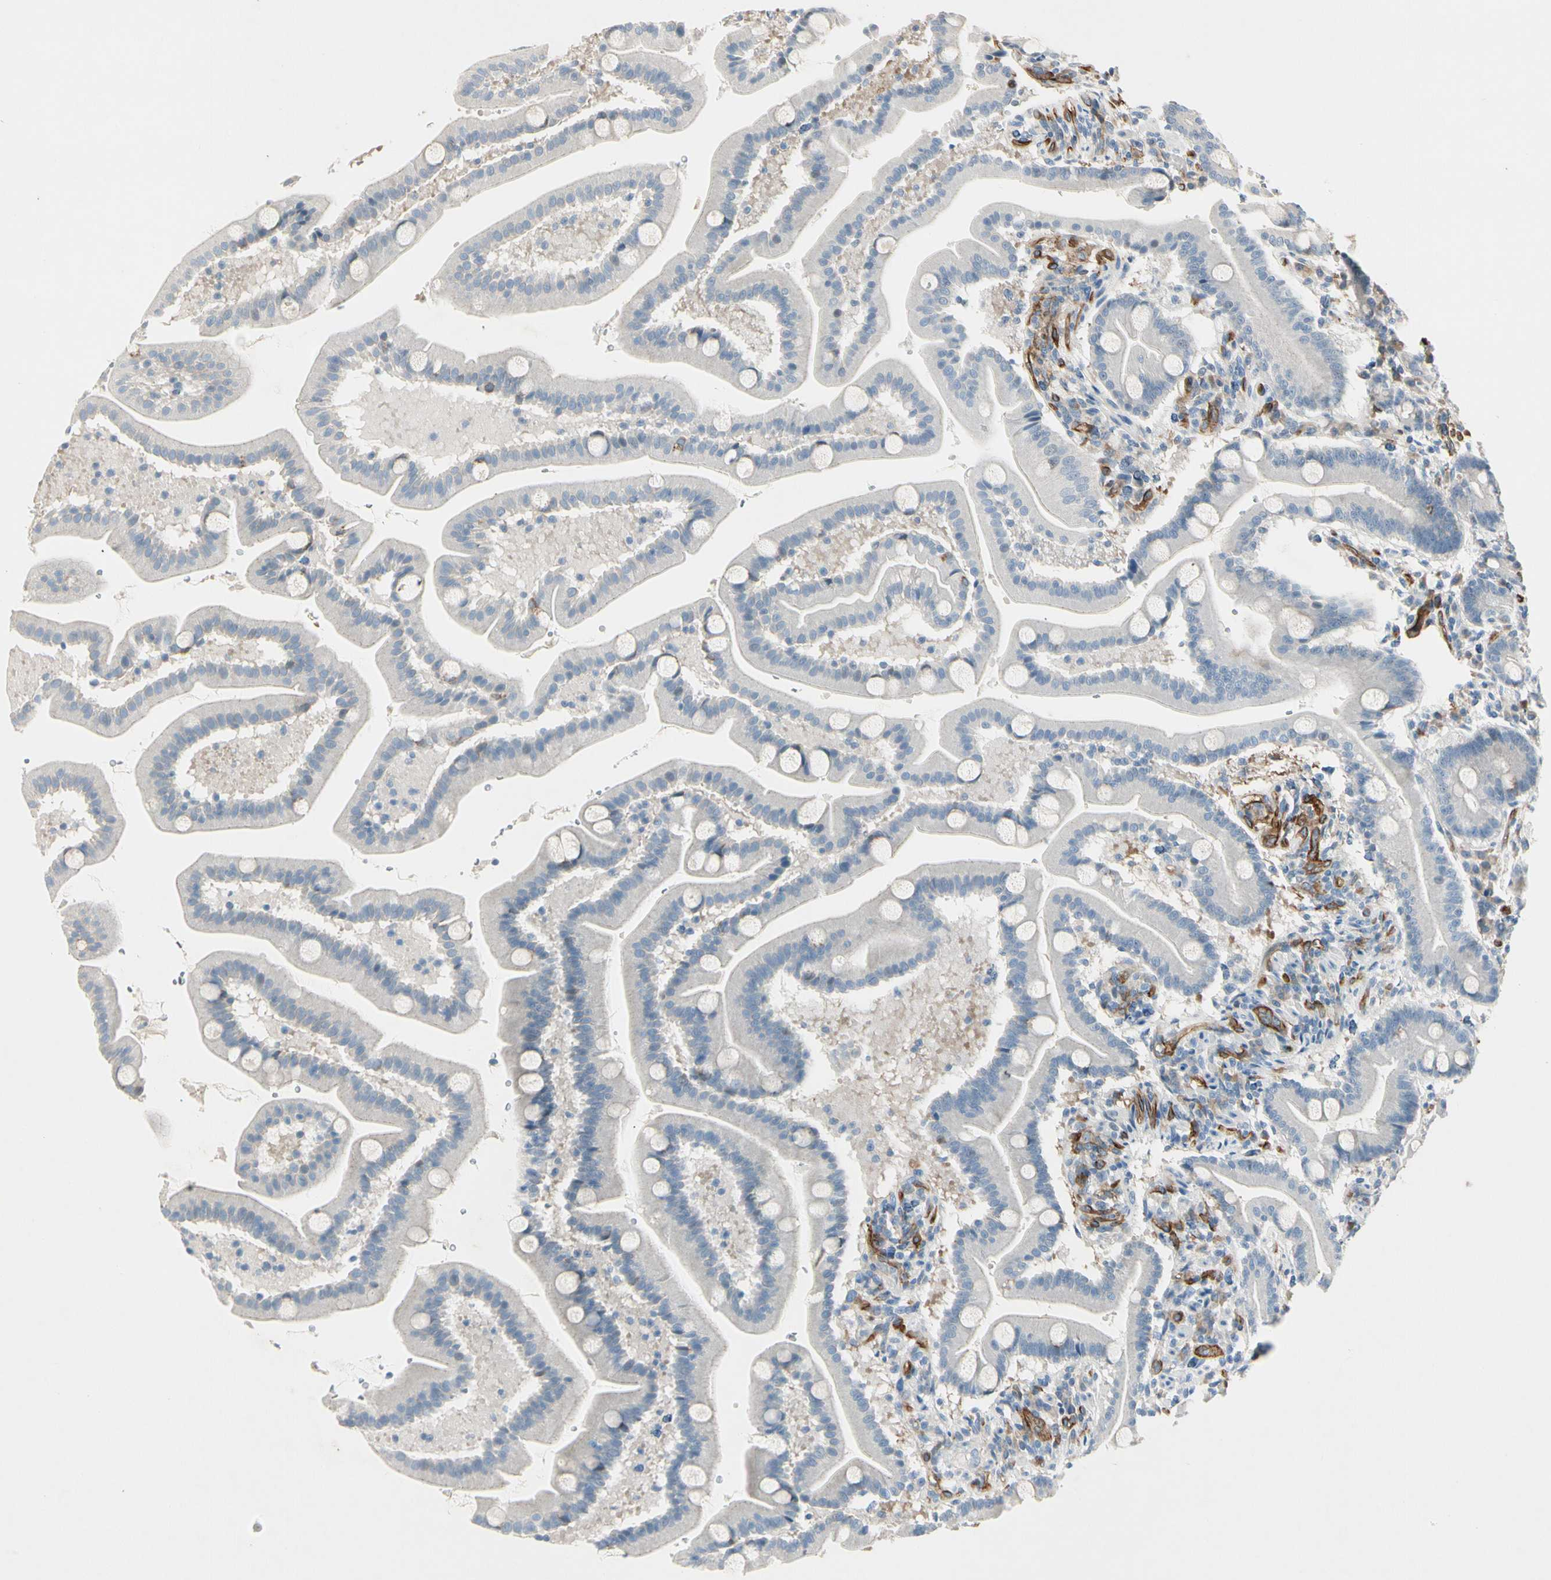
{"staining": {"intensity": "negative", "quantity": "none", "location": "none"}, "tissue": "duodenum", "cell_type": "Glandular cells", "image_type": "normal", "snomed": [{"axis": "morphology", "description": "Normal tissue, NOS"}, {"axis": "topography", "description": "Duodenum"}], "caption": "High magnification brightfield microscopy of unremarkable duodenum stained with DAB (brown) and counterstained with hematoxylin (blue): glandular cells show no significant staining. (Brightfield microscopy of DAB (3,3'-diaminobenzidine) immunohistochemistry (IHC) at high magnification).", "gene": "CD93", "patient": {"sex": "male", "age": 54}}